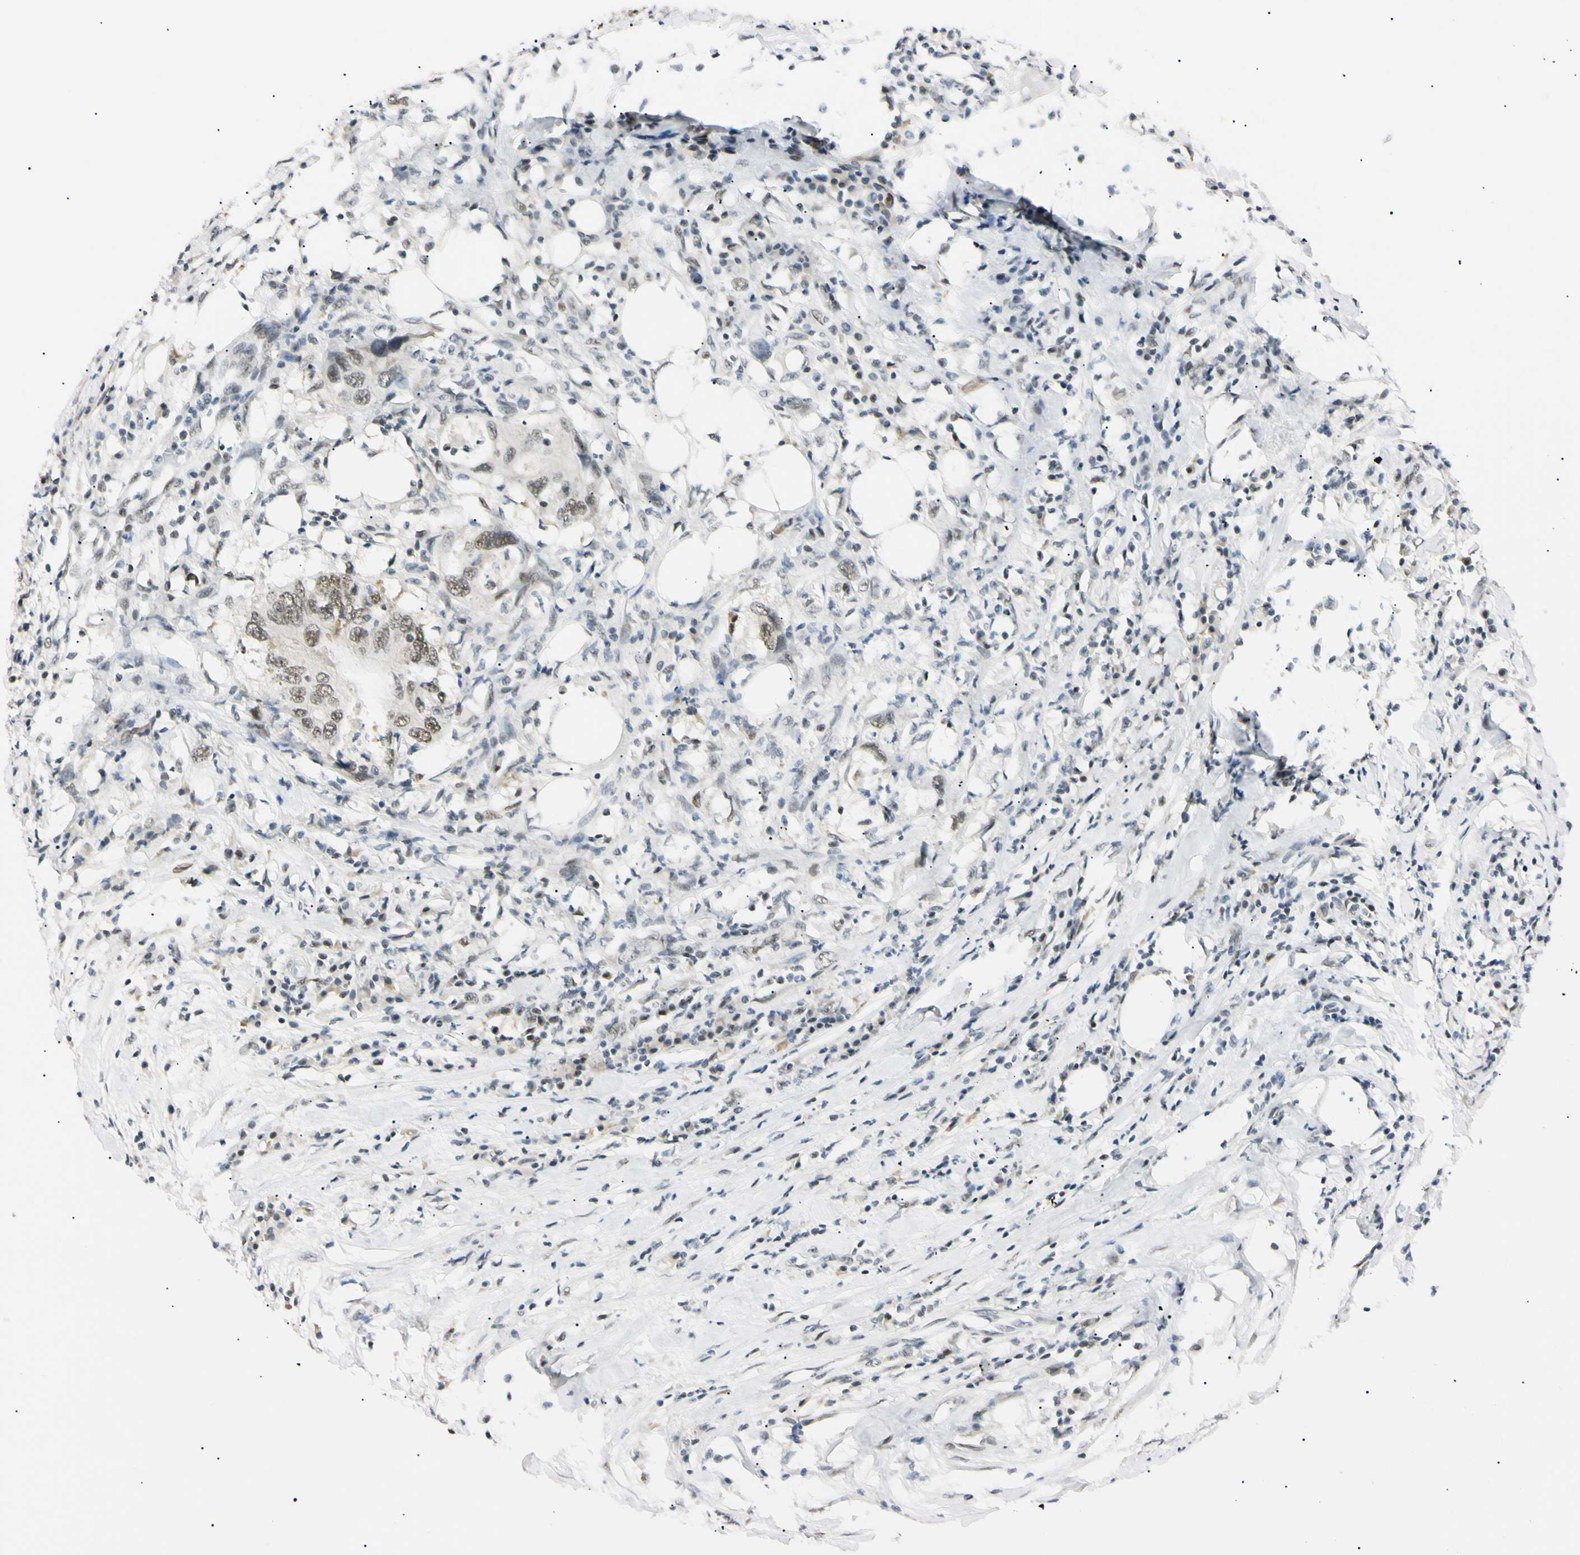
{"staining": {"intensity": "moderate", "quantity": ">75%", "location": "nuclear"}, "tissue": "colorectal cancer", "cell_type": "Tumor cells", "image_type": "cancer", "snomed": [{"axis": "morphology", "description": "Adenocarcinoma, NOS"}, {"axis": "topography", "description": "Colon"}], "caption": "A micrograph of human colorectal cancer stained for a protein exhibits moderate nuclear brown staining in tumor cells.", "gene": "ZNF134", "patient": {"sex": "male", "age": 71}}